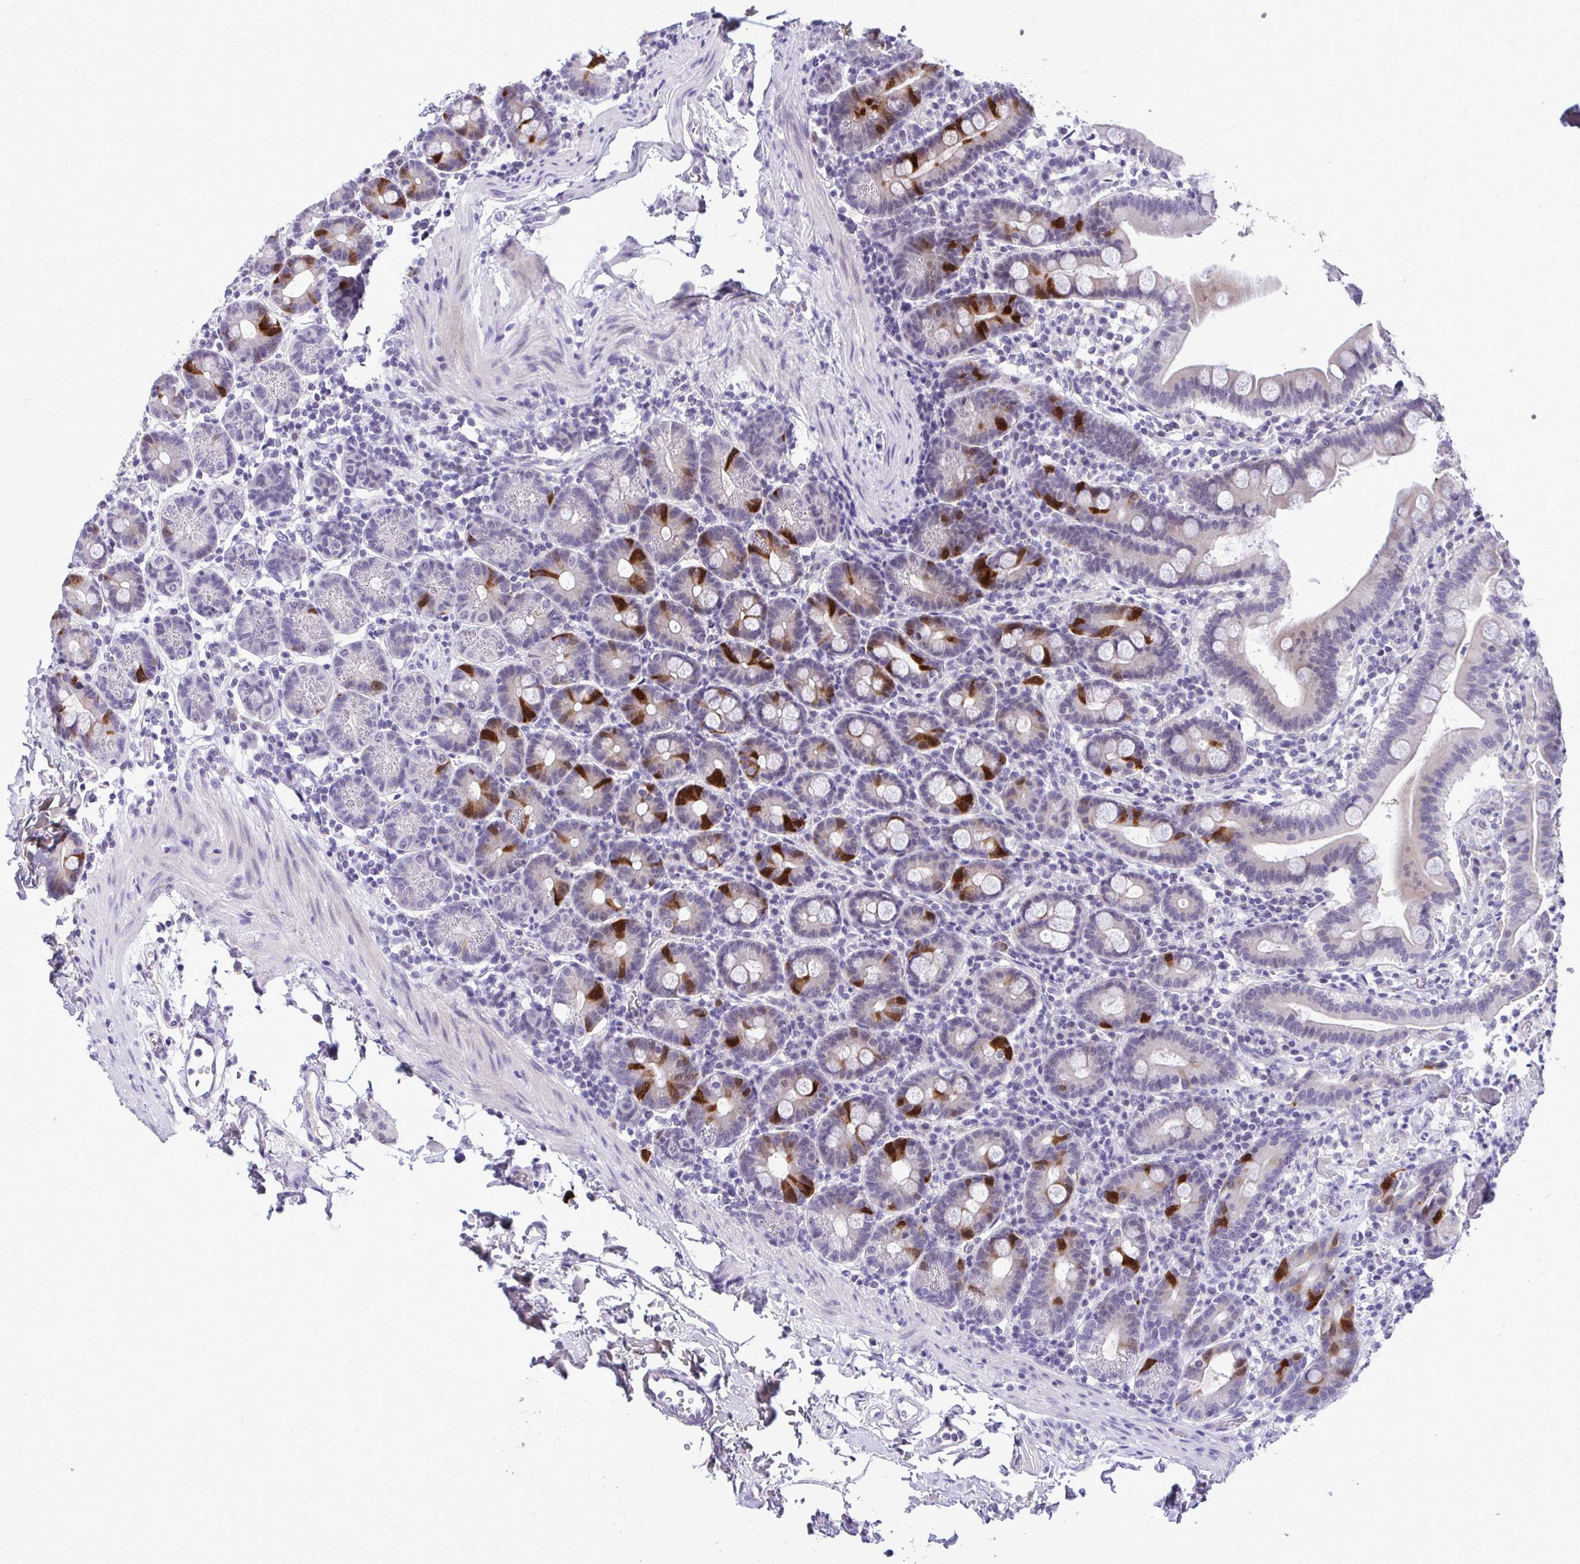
{"staining": {"intensity": "strong", "quantity": "<25%", "location": "cytoplasmic/membranous"}, "tissue": "duodenum", "cell_type": "Glandular cells", "image_type": "normal", "snomed": [{"axis": "morphology", "description": "Normal tissue, NOS"}, {"axis": "topography", "description": "Pancreas"}, {"axis": "topography", "description": "Duodenum"}], "caption": "Duodenum stained with DAB IHC displays medium levels of strong cytoplasmic/membranous staining in approximately <25% of glandular cells. The staining is performed using DAB (3,3'-diaminobenzidine) brown chromogen to label protein expression. The nuclei are counter-stained blue using hematoxylin.", "gene": "CDC20", "patient": {"sex": "male", "age": 59}}